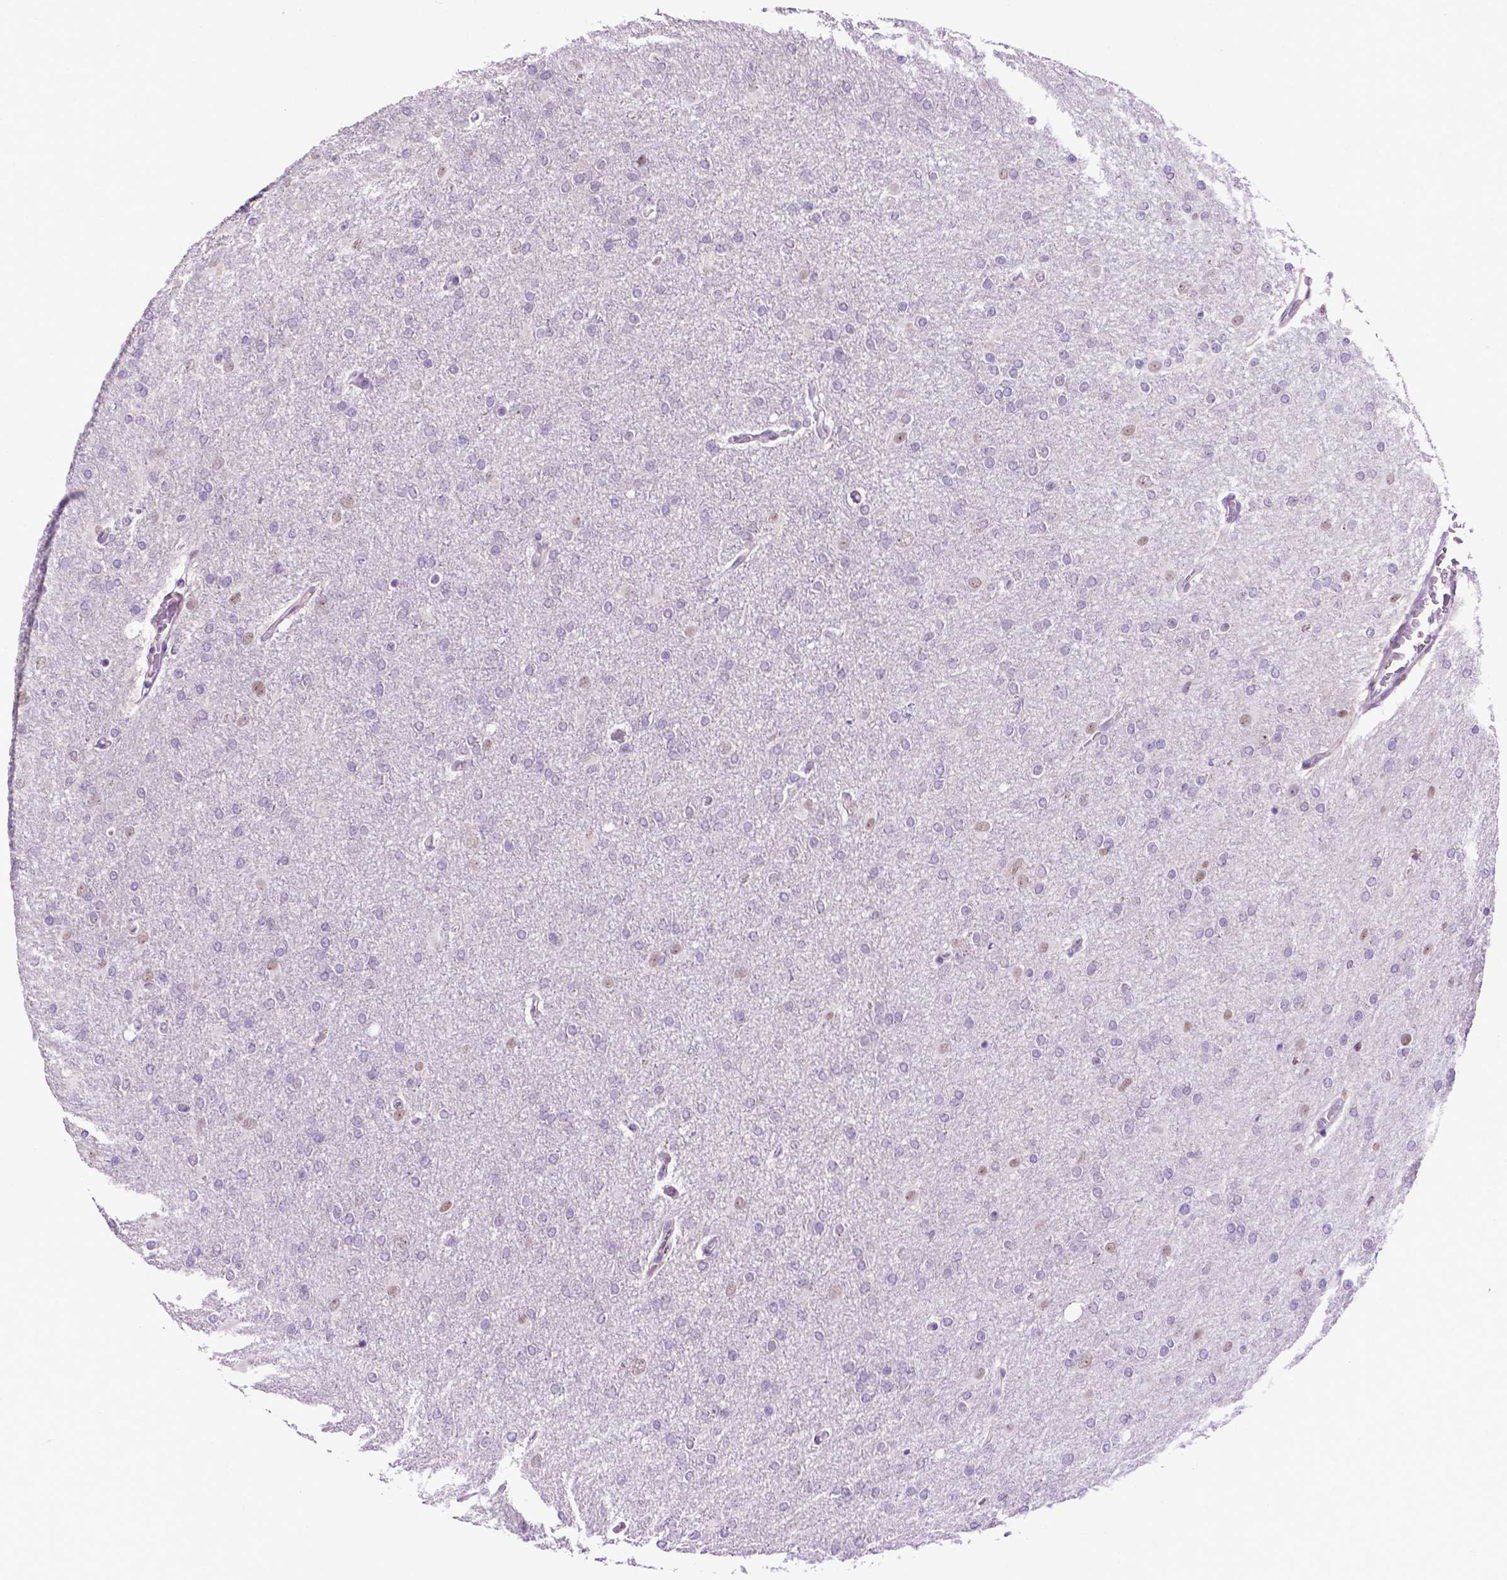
{"staining": {"intensity": "negative", "quantity": "none", "location": "none"}, "tissue": "glioma", "cell_type": "Tumor cells", "image_type": "cancer", "snomed": [{"axis": "morphology", "description": "Glioma, malignant, High grade"}, {"axis": "topography", "description": "Cerebral cortex"}], "caption": "This image is of malignant high-grade glioma stained with immunohistochemistry (IHC) to label a protein in brown with the nuclei are counter-stained blue. There is no staining in tumor cells.", "gene": "TACSTD2", "patient": {"sex": "male", "age": 70}}